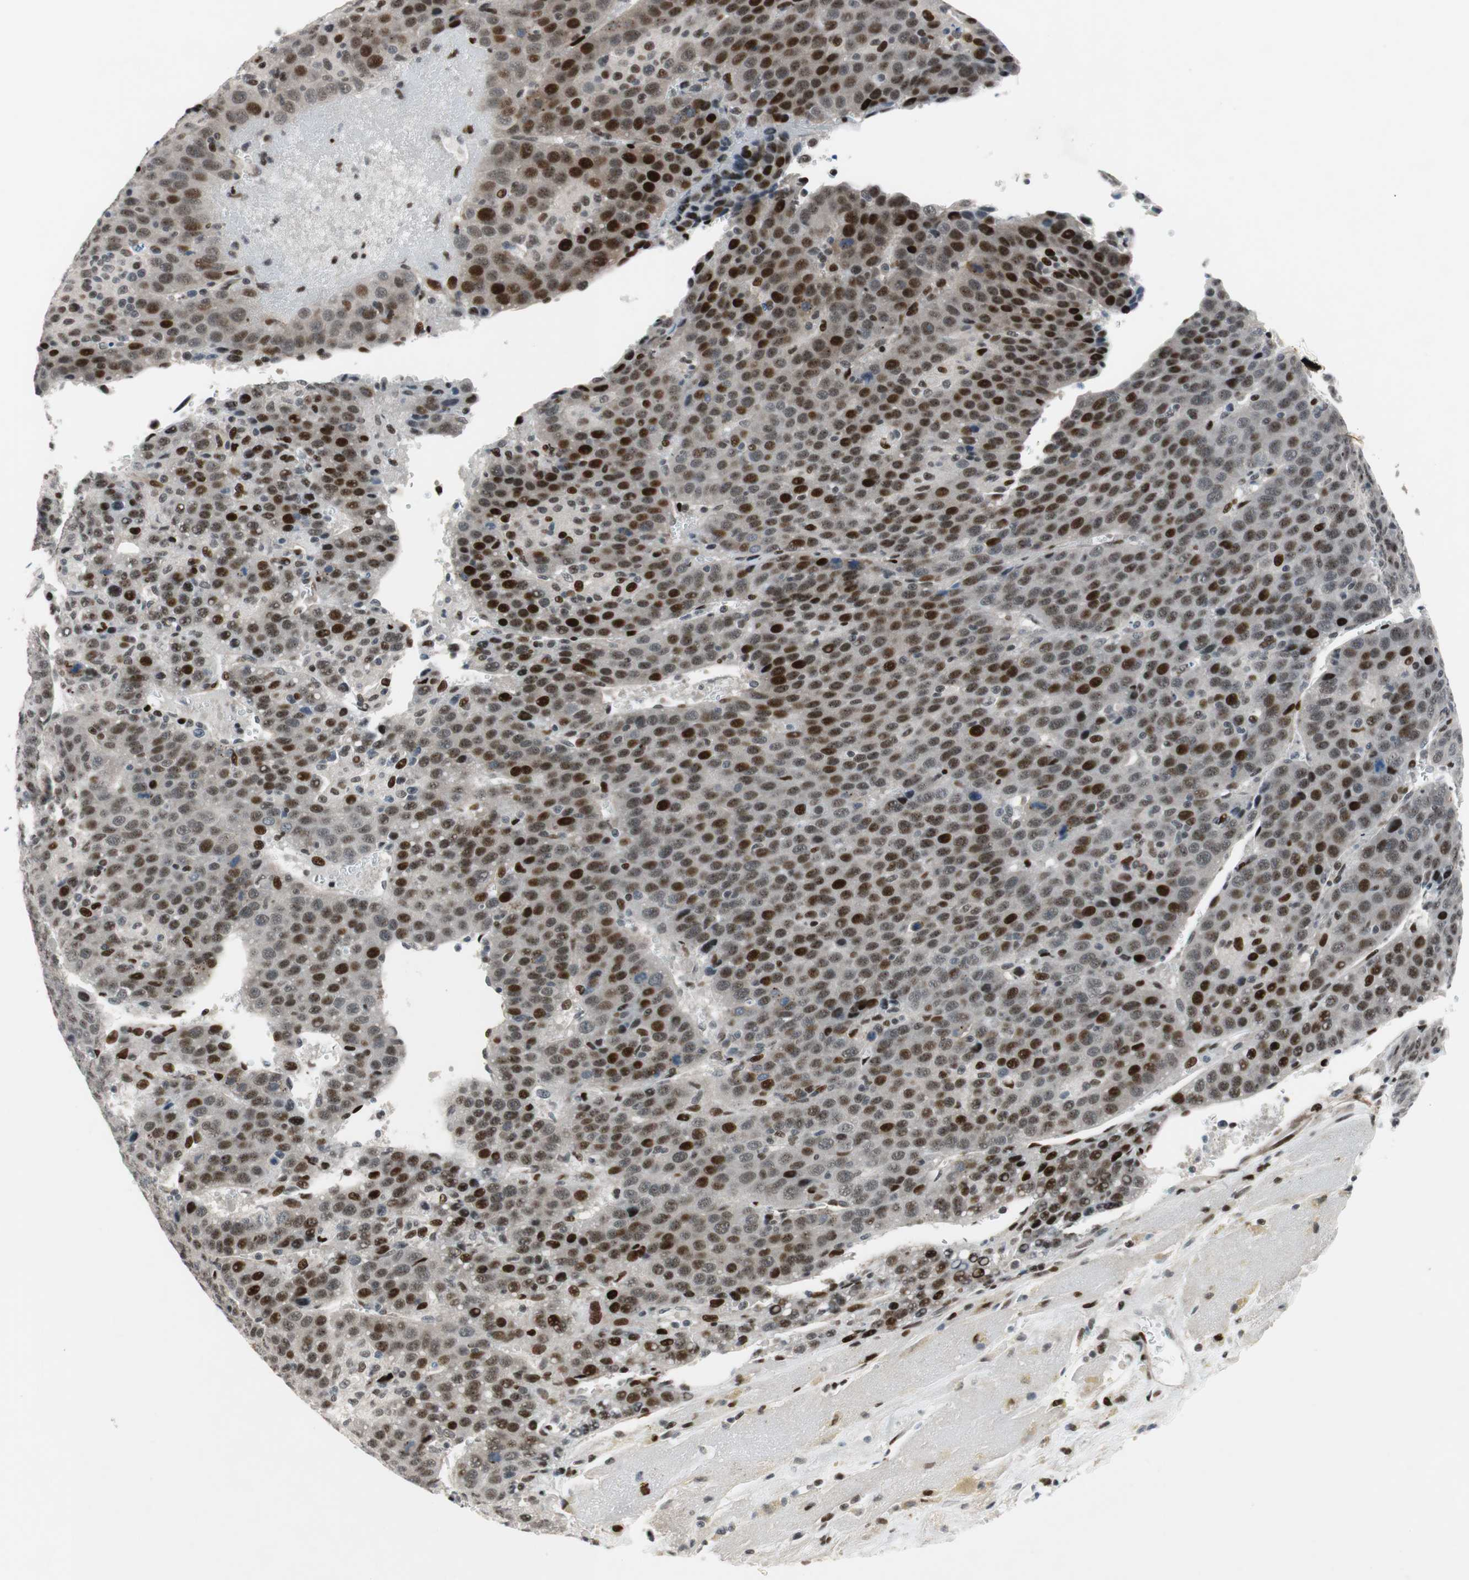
{"staining": {"intensity": "strong", "quantity": "25%-75%", "location": "nuclear"}, "tissue": "liver cancer", "cell_type": "Tumor cells", "image_type": "cancer", "snomed": [{"axis": "morphology", "description": "Carcinoma, Hepatocellular, NOS"}, {"axis": "topography", "description": "Liver"}], "caption": "Protein expression by immunohistochemistry (IHC) reveals strong nuclear positivity in about 25%-75% of tumor cells in liver hepatocellular carcinoma.", "gene": "FBXO44", "patient": {"sex": "female", "age": 53}}